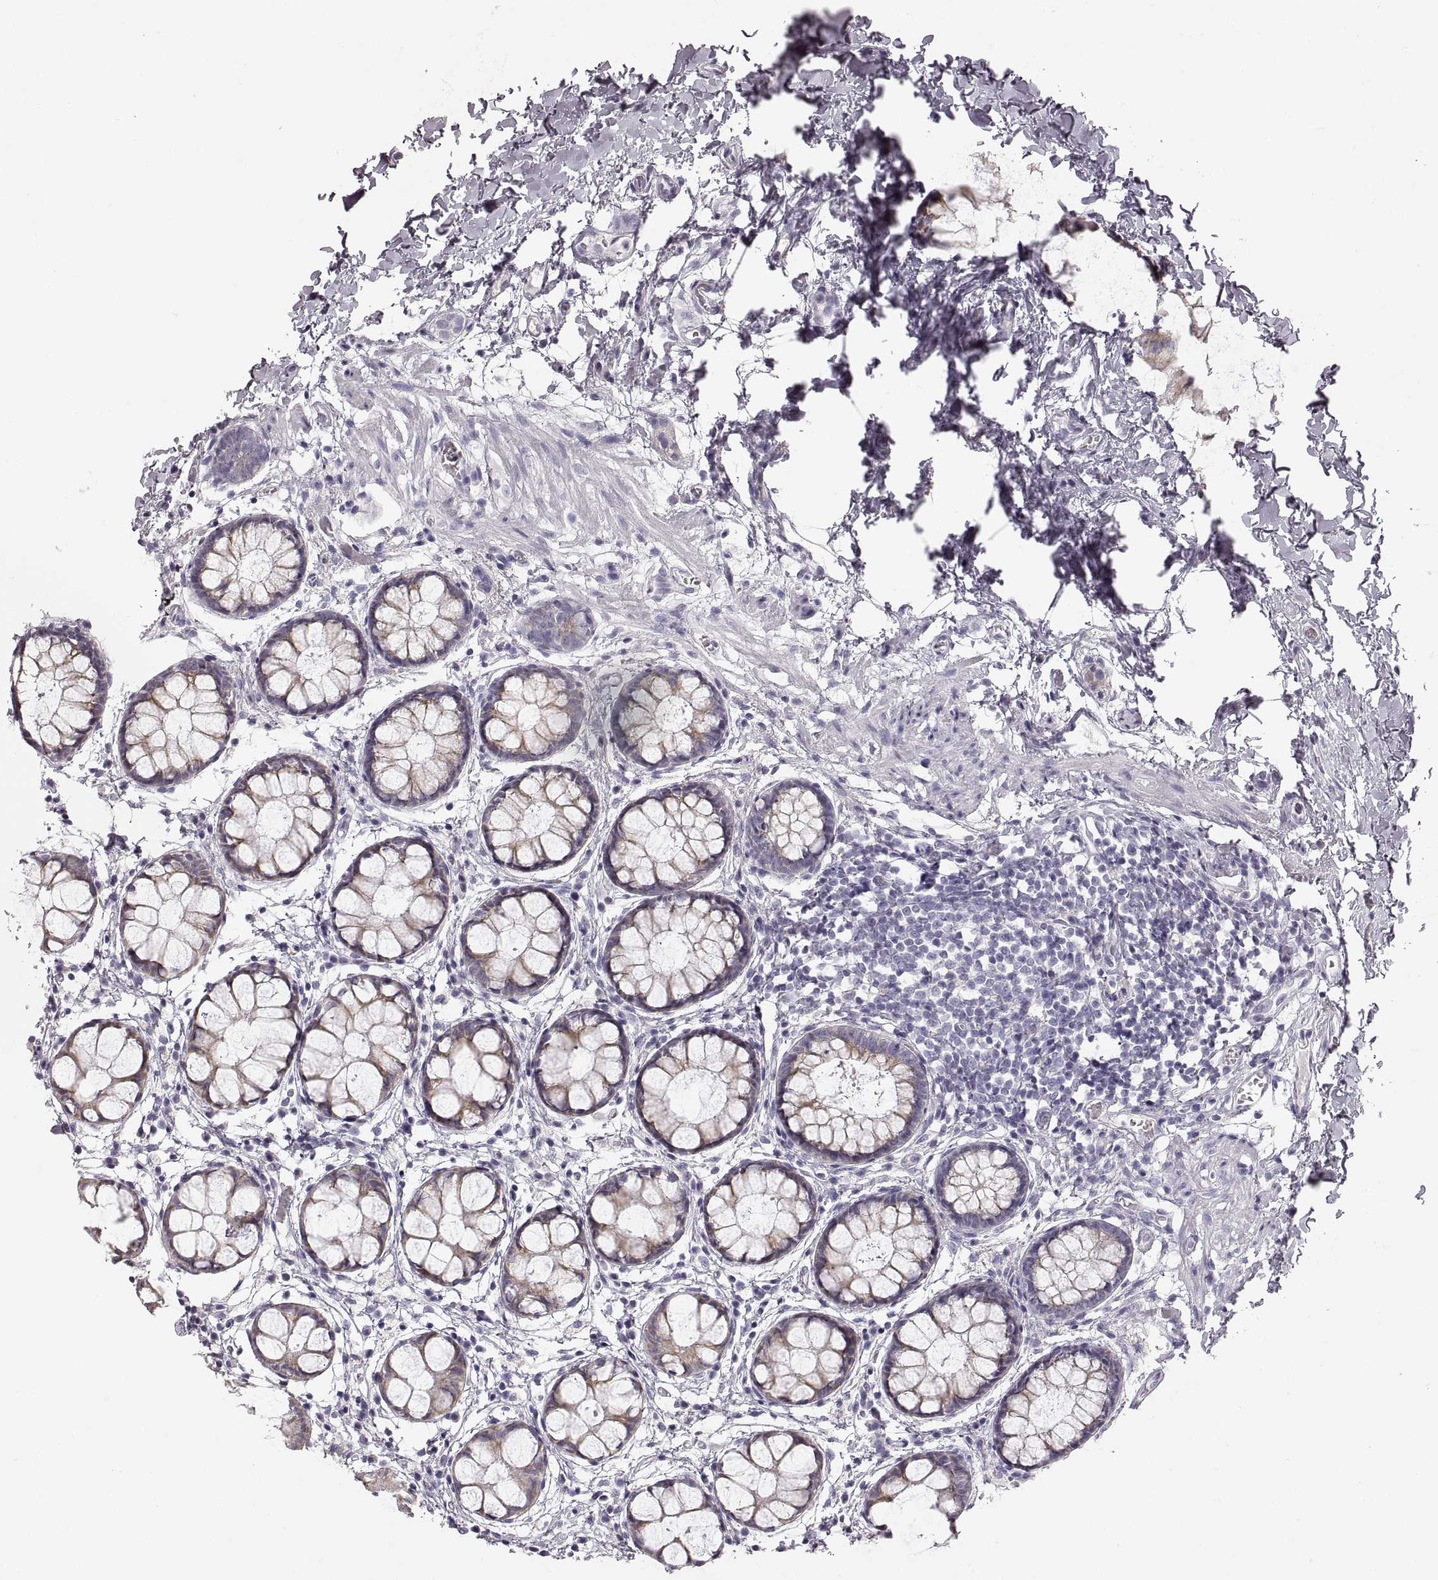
{"staining": {"intensity": "weak", "quantity": "25%-75%", "location": "cytoplasmic/membranous"}, "tissue": "rectum", "cell_type": "Glandular cells", "image_type": "normal", "snomed": [{"axis": "morphology", "description": "Normal tissue, NOS"}, {"axis": "topography", "description": "Rectum"}], "caption": "This histopathology image demonstrates immunohistochemistry (IHC) staining of benign rectum, with low weak cytoplasmic/membranous positivity in about 25%-75% of glandular cells.", "gene": "RDH13", "patient": {"sex": "female", "age": 62}}